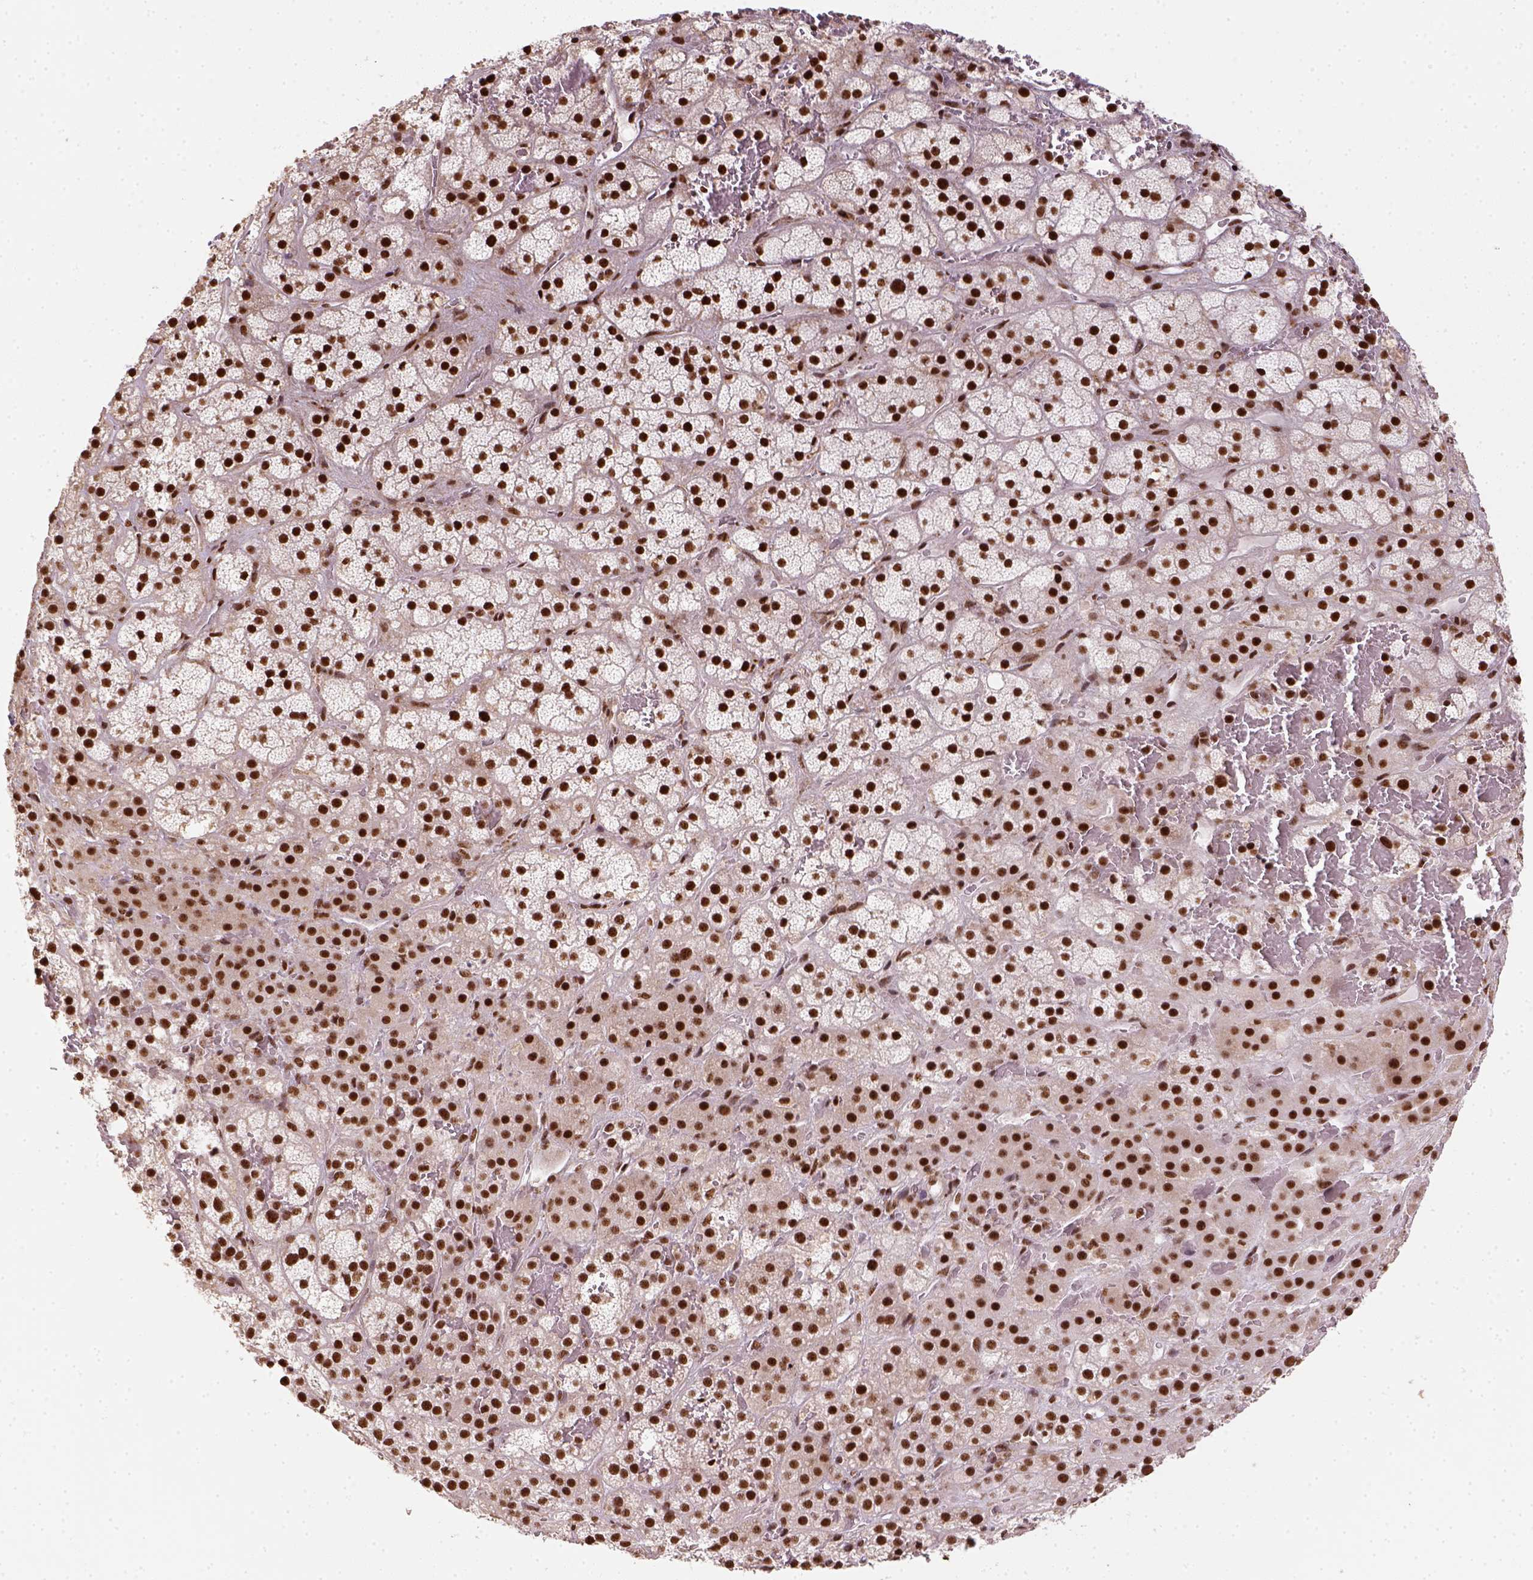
{"staining": {"intensity": "strong", "quantity": ">75%", "location": "nuclear"}, "tissue": "adrenal gland", "cell_type": "Glandular cells", "image_type": "normal", "snomed": [{"axis": "morphology", "description": "Normal tissue, NOS"}, {"axis": "topography", "description": "Adrenal gland"}], "caption": "Immunohistochemical staining of benign human adrenal gland displays strong nuclear protein expression in approximately >75% of glandular cells.", "gene": "CCAR1", "patient": {"sex": "male", "age": 57}}